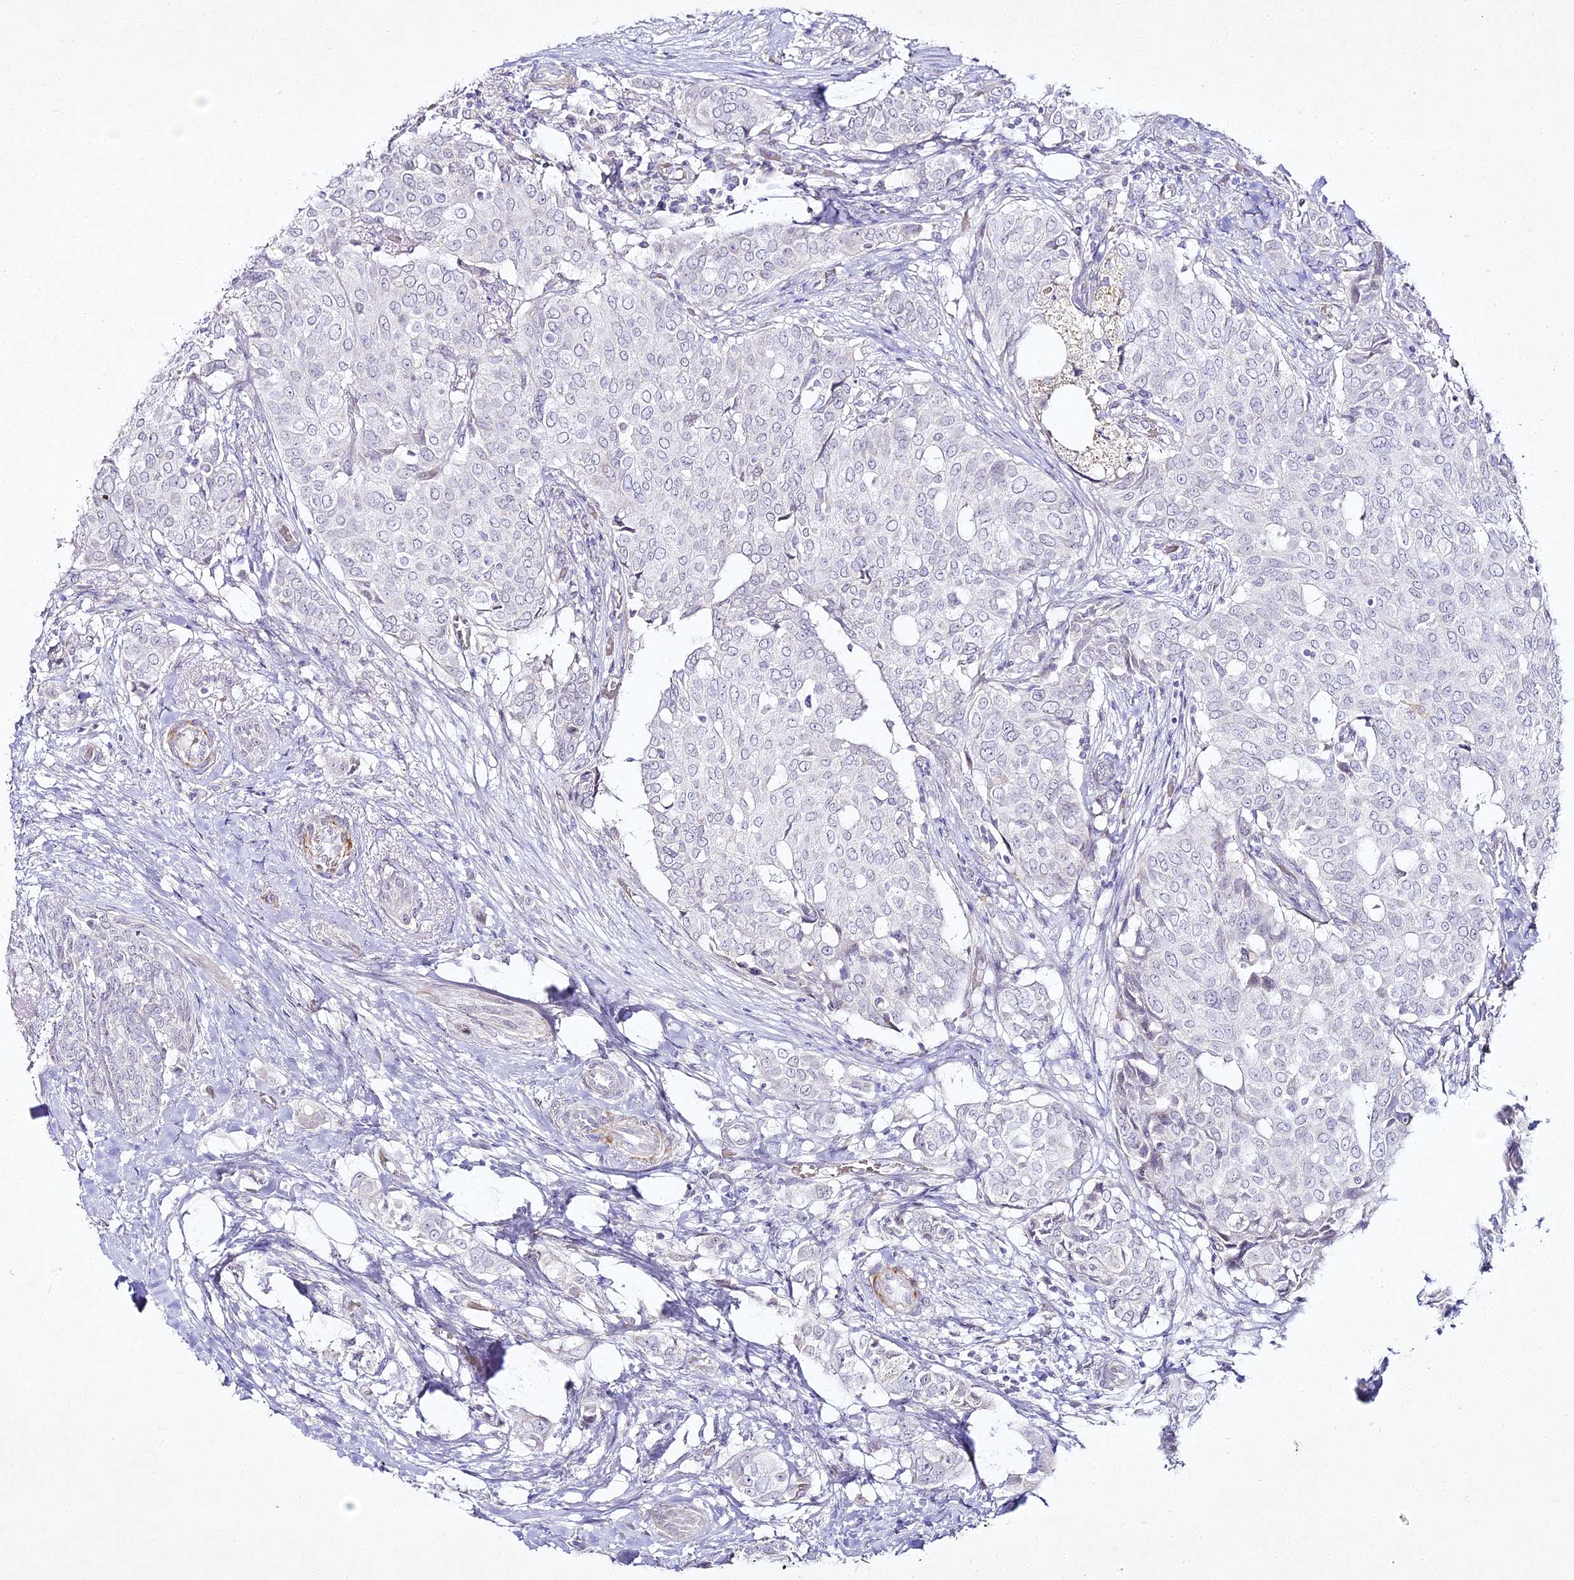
{"staining": {"intensity": "negative", "quantity": "none", "location": "none"}, "tissue": "breast cancer", "cell_type": "Tumor cells", "image_type": "cancer", "snomed": [{"axis": "morphology", "description": "Lobular carcinoma"}, {"axis": "topography", "description": "Breast"}], "caption": "Tumor cells are negative for protein expression in human breast cancer (lobular carcinoma).", "gene": "ALPG", "patient": {"sex": "female", "age": 51}}